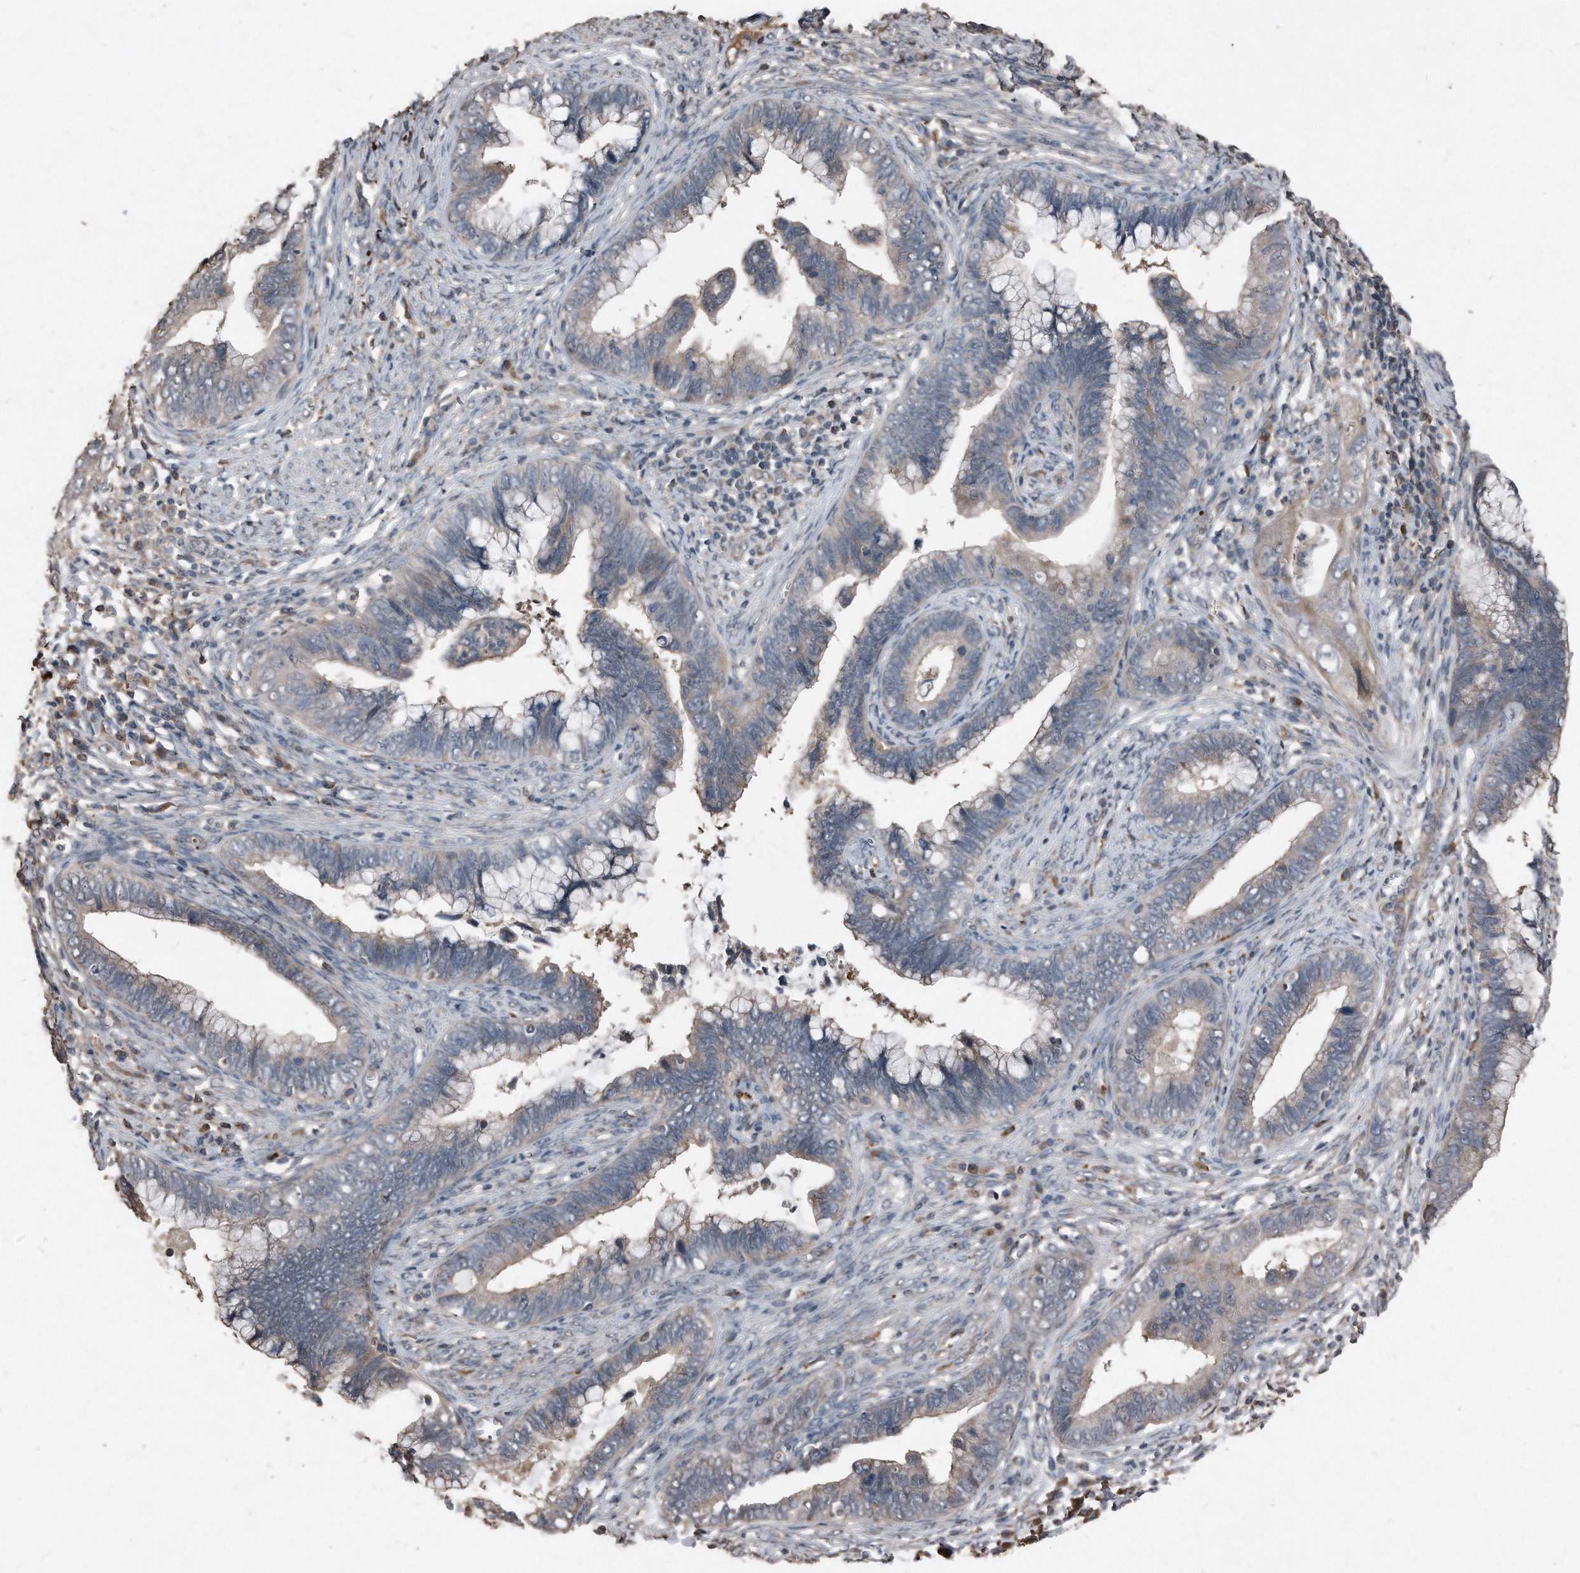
{"staining": {"intensity": "weak", "quantity": "25%-75%", "location": "cytoplasmic/membranous"}, "tissue": "cervical cancer", "cell_type": "Tumor cells", "image_type": "cancer", "snomed": [{"axis": "morphology", "description": "Adenocarcinoma, NOS"}, {"axis": "topography", "description": "Cervix"}], "caption": "IHC histopathology image of human adenocarcinoma (cervical) stained for a protein (brown), which displays low levels of weak cytoplasmic/membranous positivity in about 25%-75% of tumor cells.", "gene": "ANKRD10", "patient": {"sex": "female", "age": 44}}